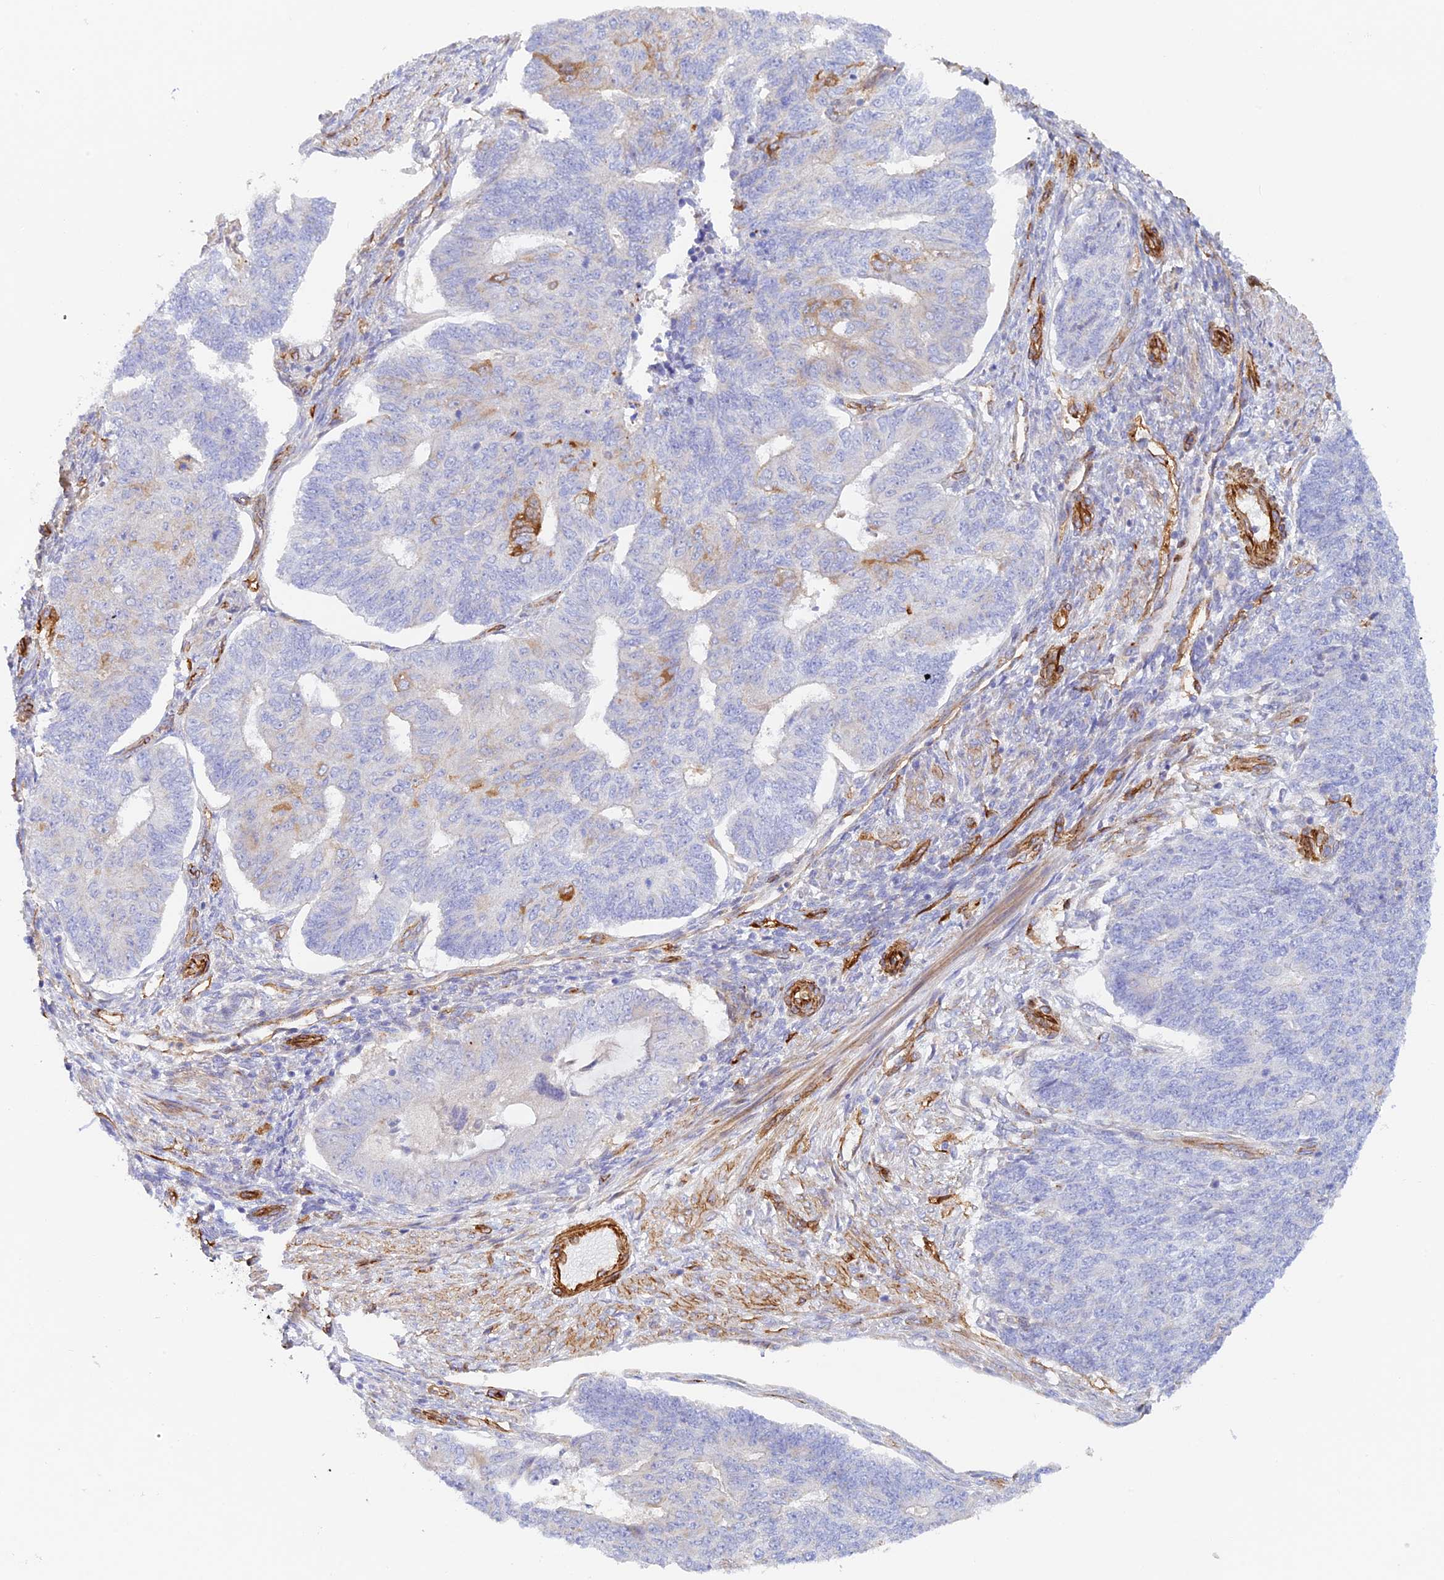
{"staining": {"intensity": "moderate", "quantity": "<25%", "location": "cytoplasmic/membranous"}, "tissue": "endometrial cancer", "cell_type": "Tumor cells", "image_type": "cancer", "snomed": [{"axis": "morphology", "description": "Adenocarcinoma, NOS"}, {"axis": "topography", "description": "Endometrium"}], "caption": "DAB (3,3'-diaminobenzidine) immunohistochemical staining of endometrial cancer (adenocarcinoma) shows moderate cytoplasmic/membranous protein positivity in about <25% of tumor cells. (DAB = brown stain, brightfield microscopy at high magnification).", "gene": "MYO9A", "patient": {"sex": "female", "age": 32}}